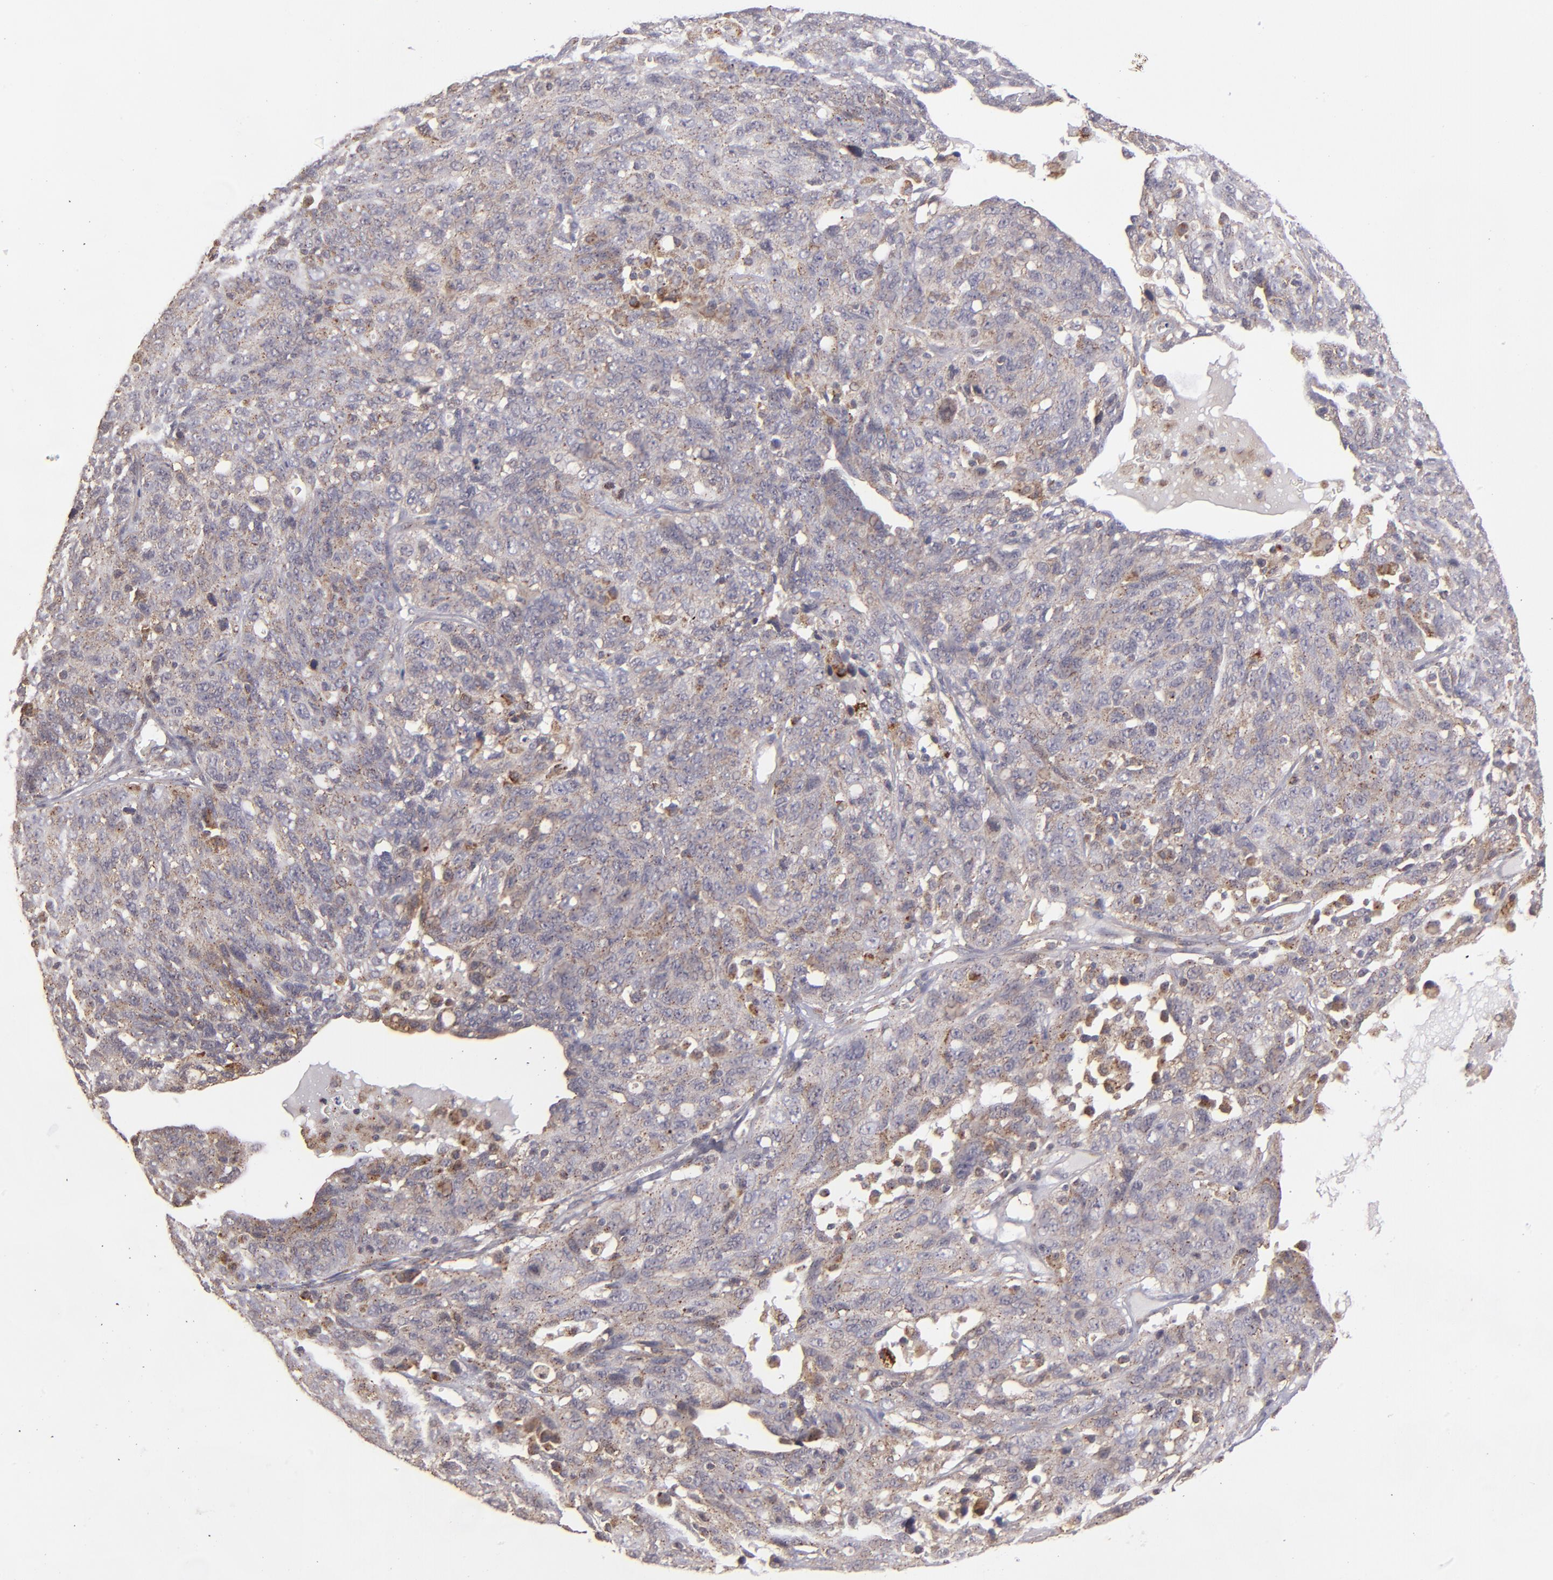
{"staining": {"intensity": "weak", "quantity": "25%-75%", "location": "cytoplasmic/membranous"}, "tissue": "ovarian cancer", "cell_type": "Tumor cells", "image_type": "cancer", "snomed": [{"axis": "morphology", "description": "Cystadenocarcinoma, serous, NOS"}, {"axis": "topography", "description": "Ovary"}], "caption": "This is a micrograph of immunohistochemistry staining of serous cystadenocarcinoma (ovarian), which shows weak expression in the cytoplasmic/membranous of tumor cells.", "gene": "ZFYVE1", "patient": {"sex": "female", "age": 71}}